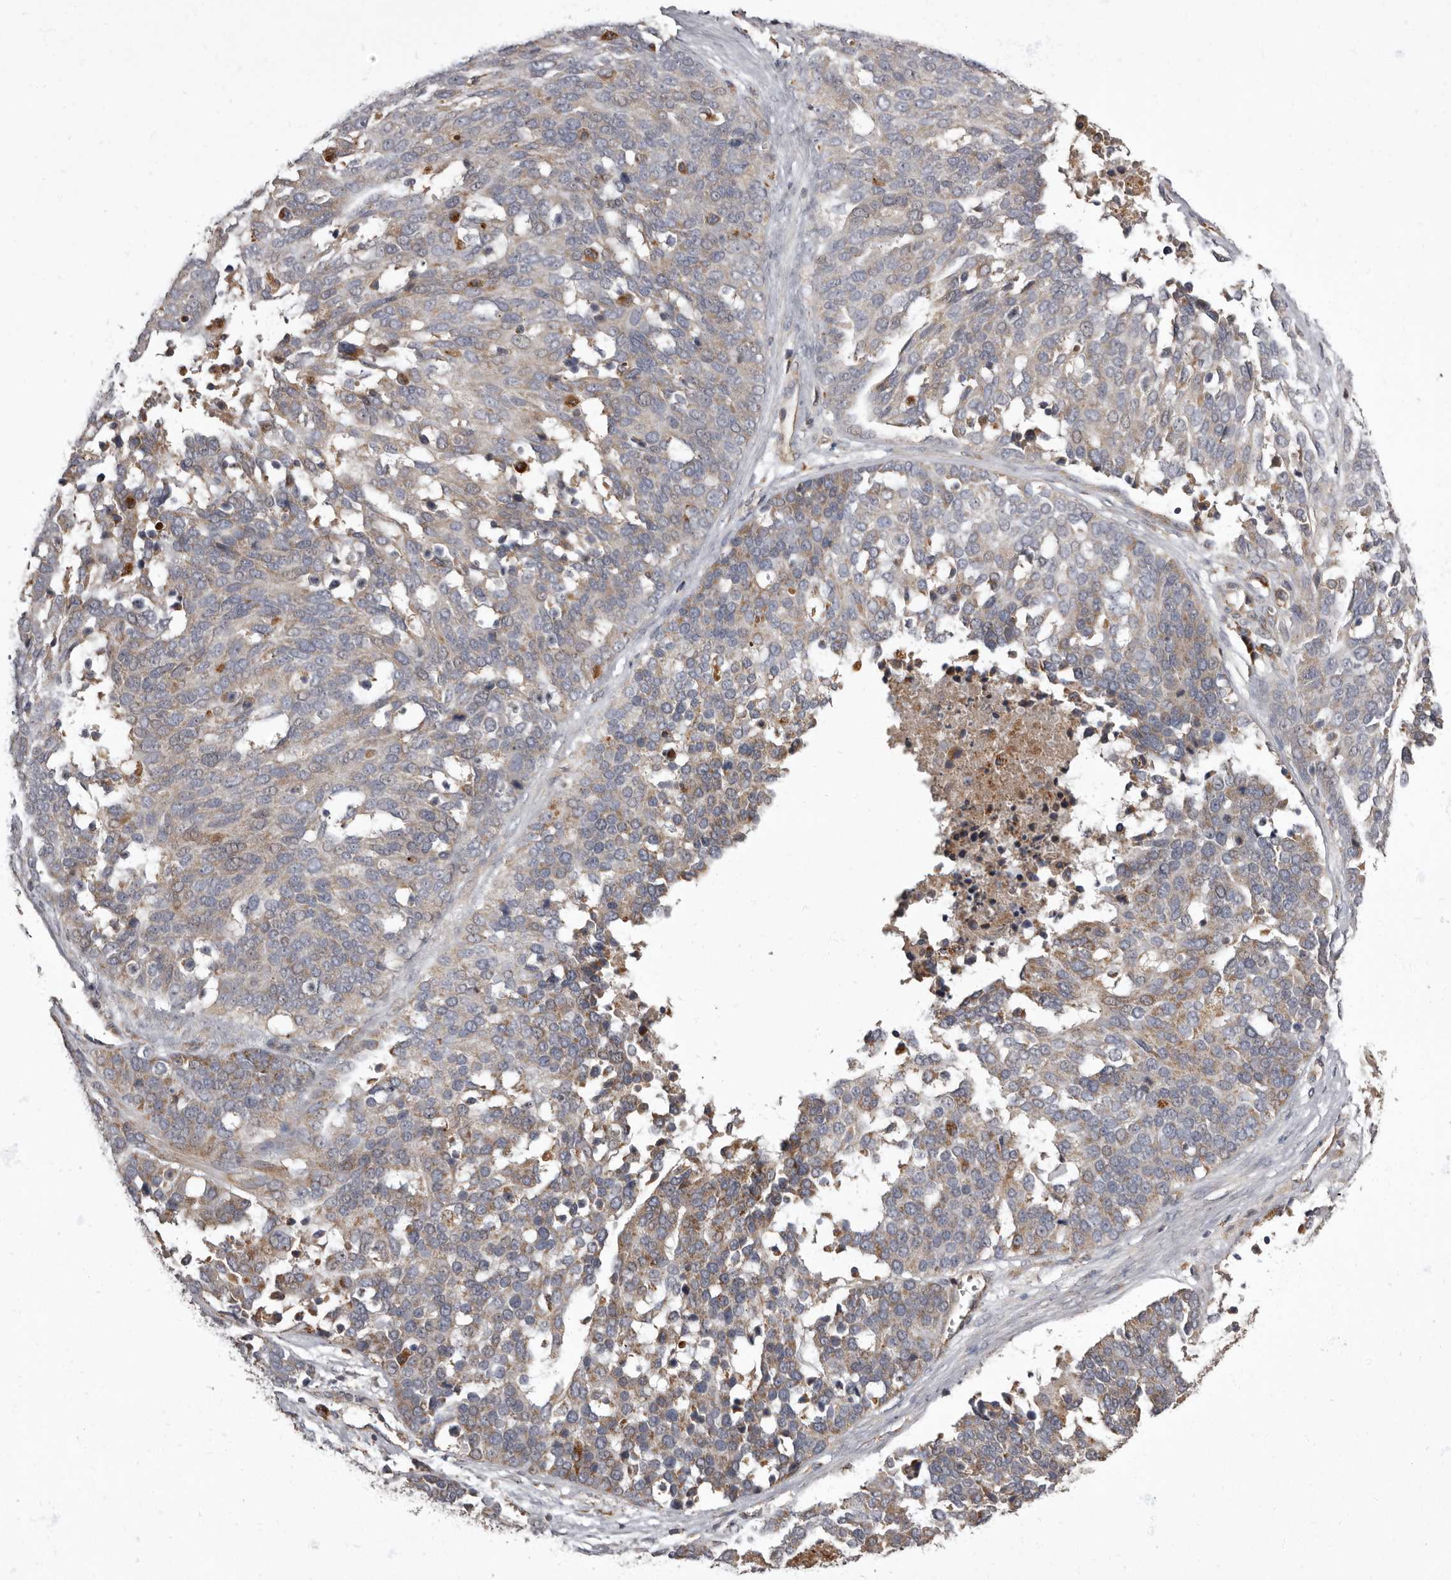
{"staining": {"intensity": "weak", "quantity": "25%-75%", "location": "cytoplasmic/membranous"}, "tissue": "ovarian cancer", "cell_type": "Tumor cells", "image_type": "cancer", "snomed": [{"axis": "morphology", "description": "Cystadenocarcinoma, serous, NOS"}, {"axis": "topography", "description": "Ovary"}], "caption": "Weak cytoplasmic/membranous positivity for a protein is seen in approximately 25%-75% of tumor cells of serous cystadenocarcinoma (ovarian) using immunohistochemistry.", "gene": "ADCY2", "patient": {"sex": "female", "age": 44}}